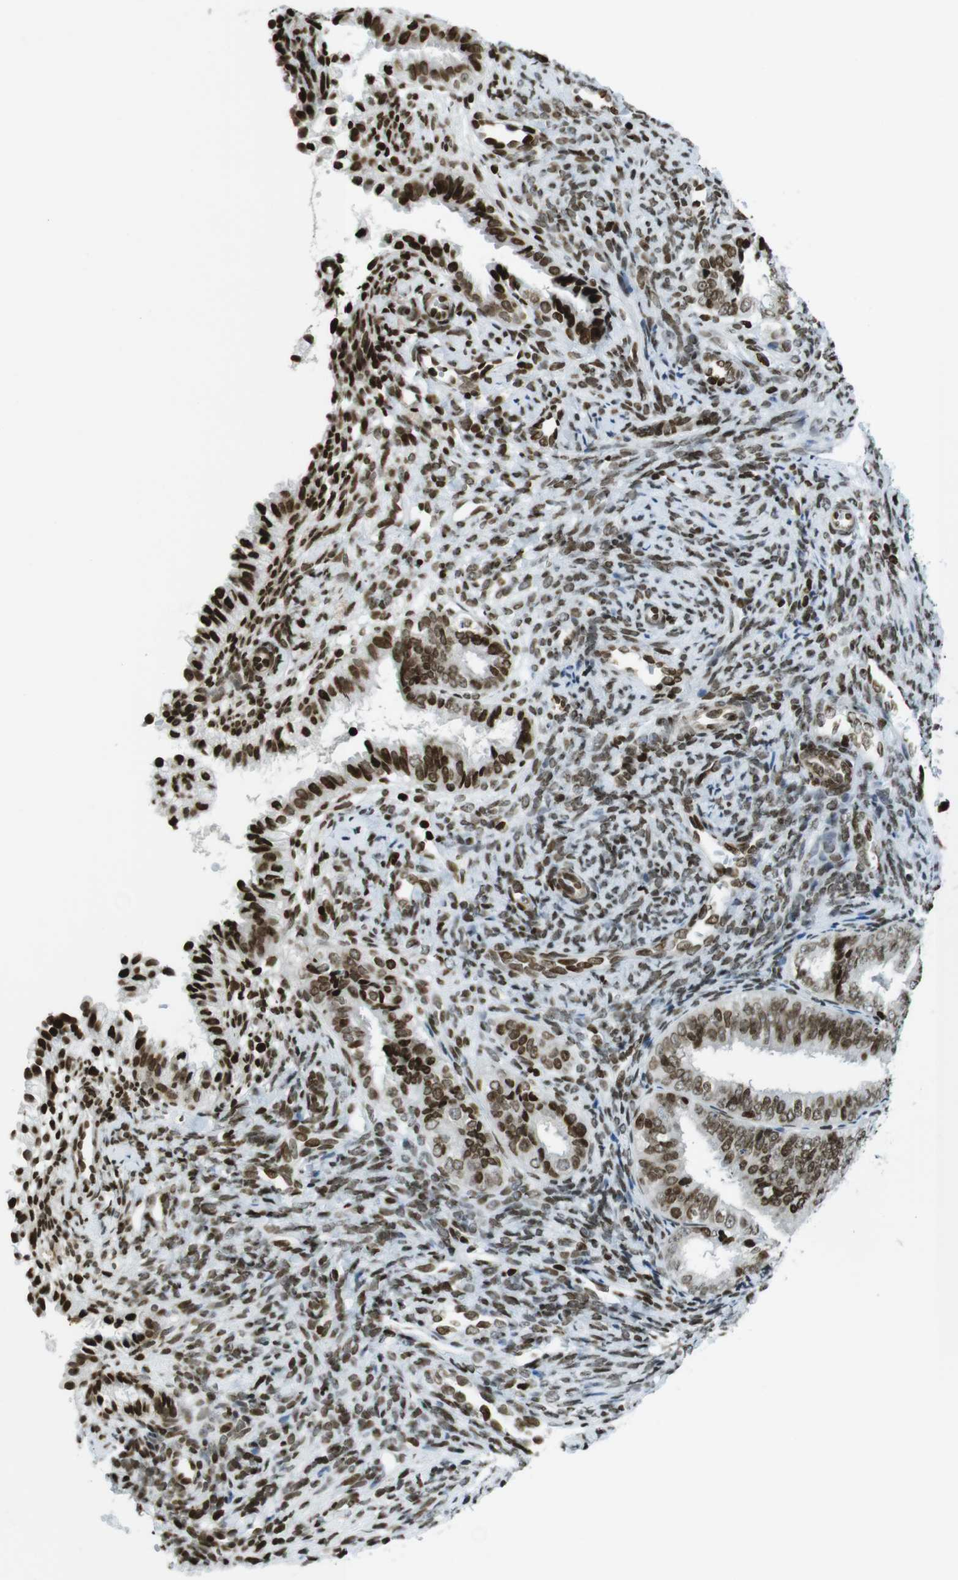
{"staining": {"intensity": "strong", "quantity": ">75%", "location": "nuclear"}, "tissue": "endometrial cancer", "cell_type": "Tumor cells", "image_type": "cancer", "snomed": [{"axis": "morphology", "description": "Adenocarcinoma, NOS"}, {"axis": "topography", "description": "Endometrium"}], "caption": "Immunohistochemical staining of endometrial adenocarcinoma exhibits strong nuclear protein staining in approximately >75% of tumor cells.", "gene": "H2AC8", "patient": {"sex": "female", "age": 63}}